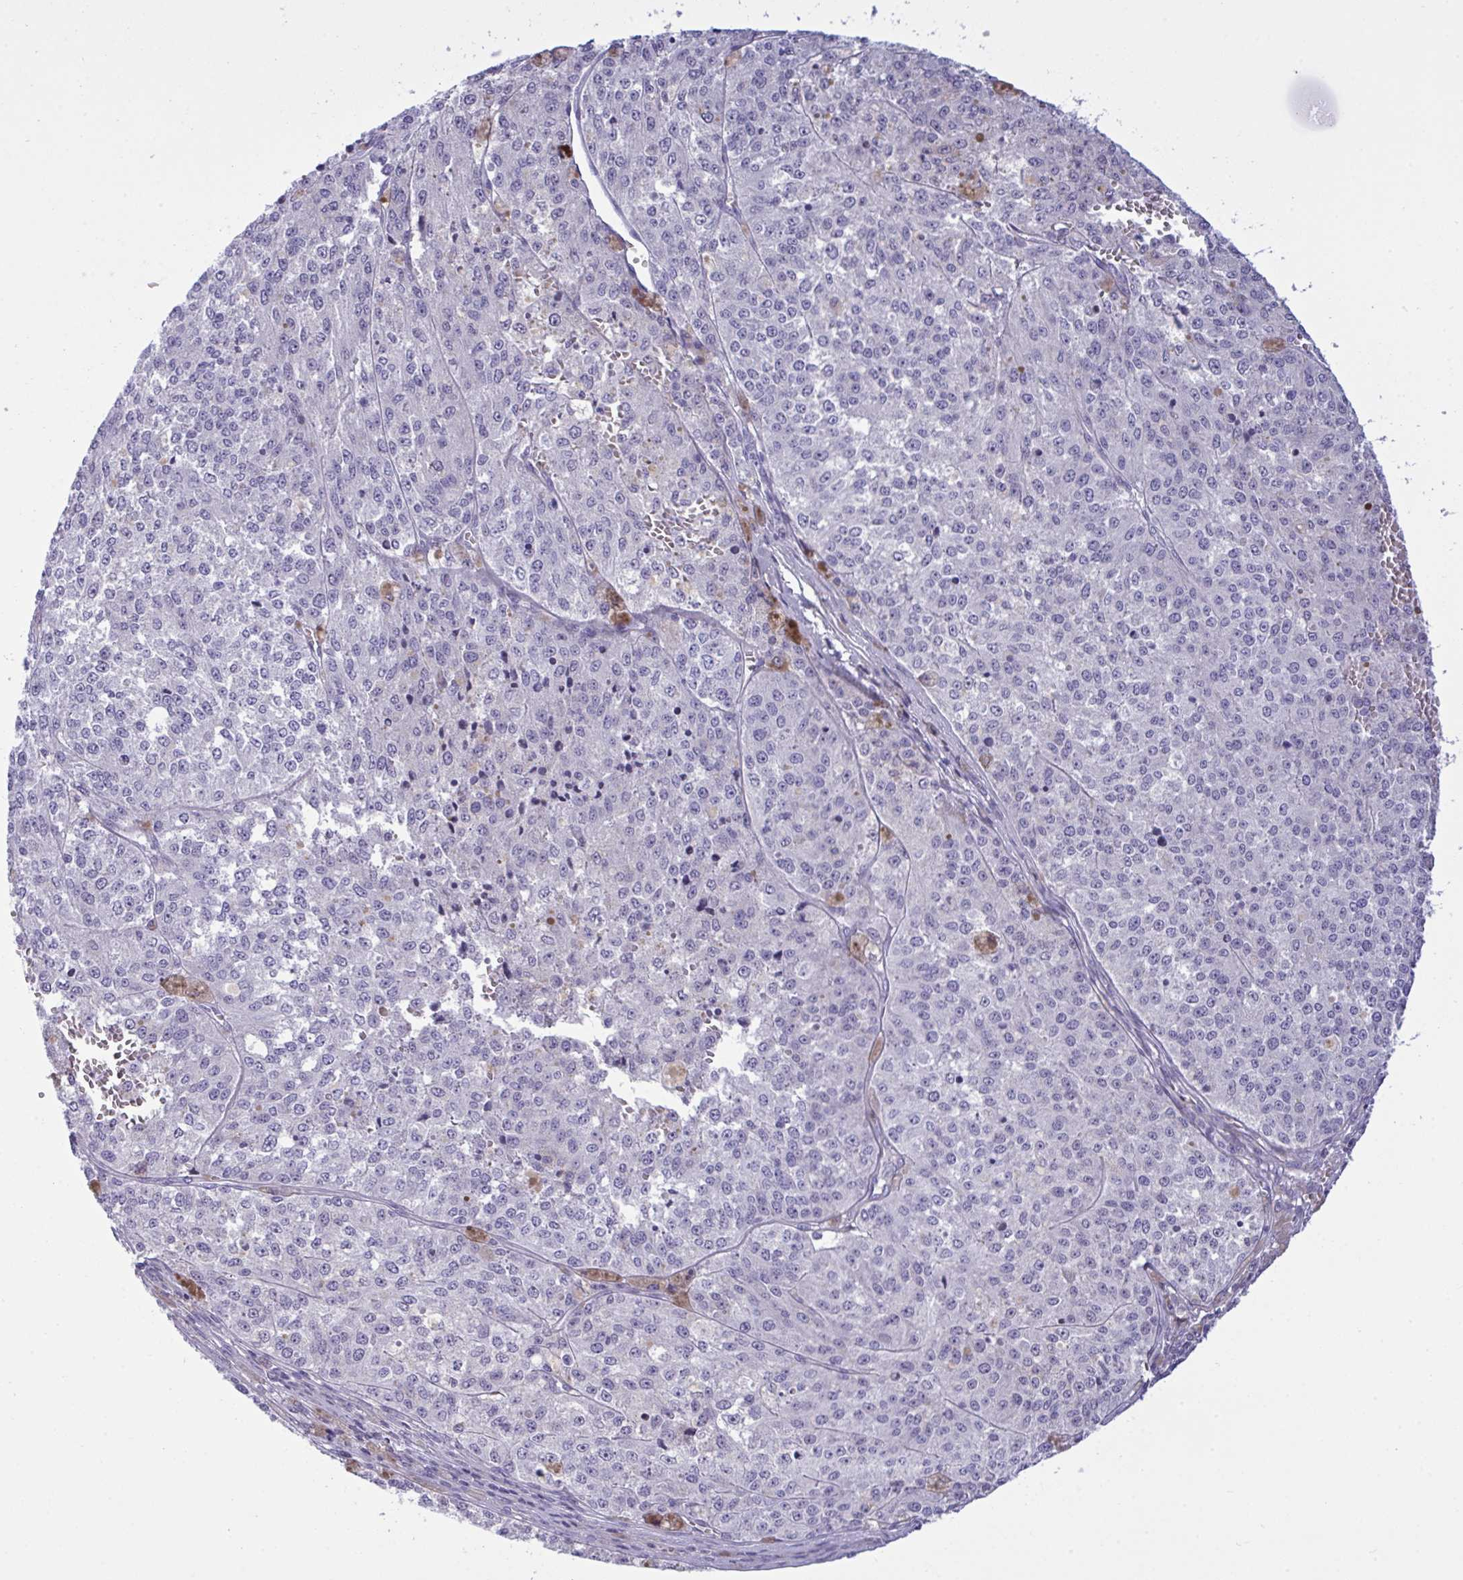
{"staining": {"intensity": "negative", "quantity": "none", "location": "none"}, "tissue": "melanoma", "cell_type": "Tumor cells", "image_type": "cancer", "snomed": [{"axis": "morphology", "description": "Malignant melanoma, Metastatic site"}, {"axis": "topography", "description": "Lymph node"}], "caption": "The histopathology image reveals no significant staining in tumor cells of malignant melanoma (metastatic site).", "gene": "WDR97", "patient": {"sex": "female", "age": 64}}